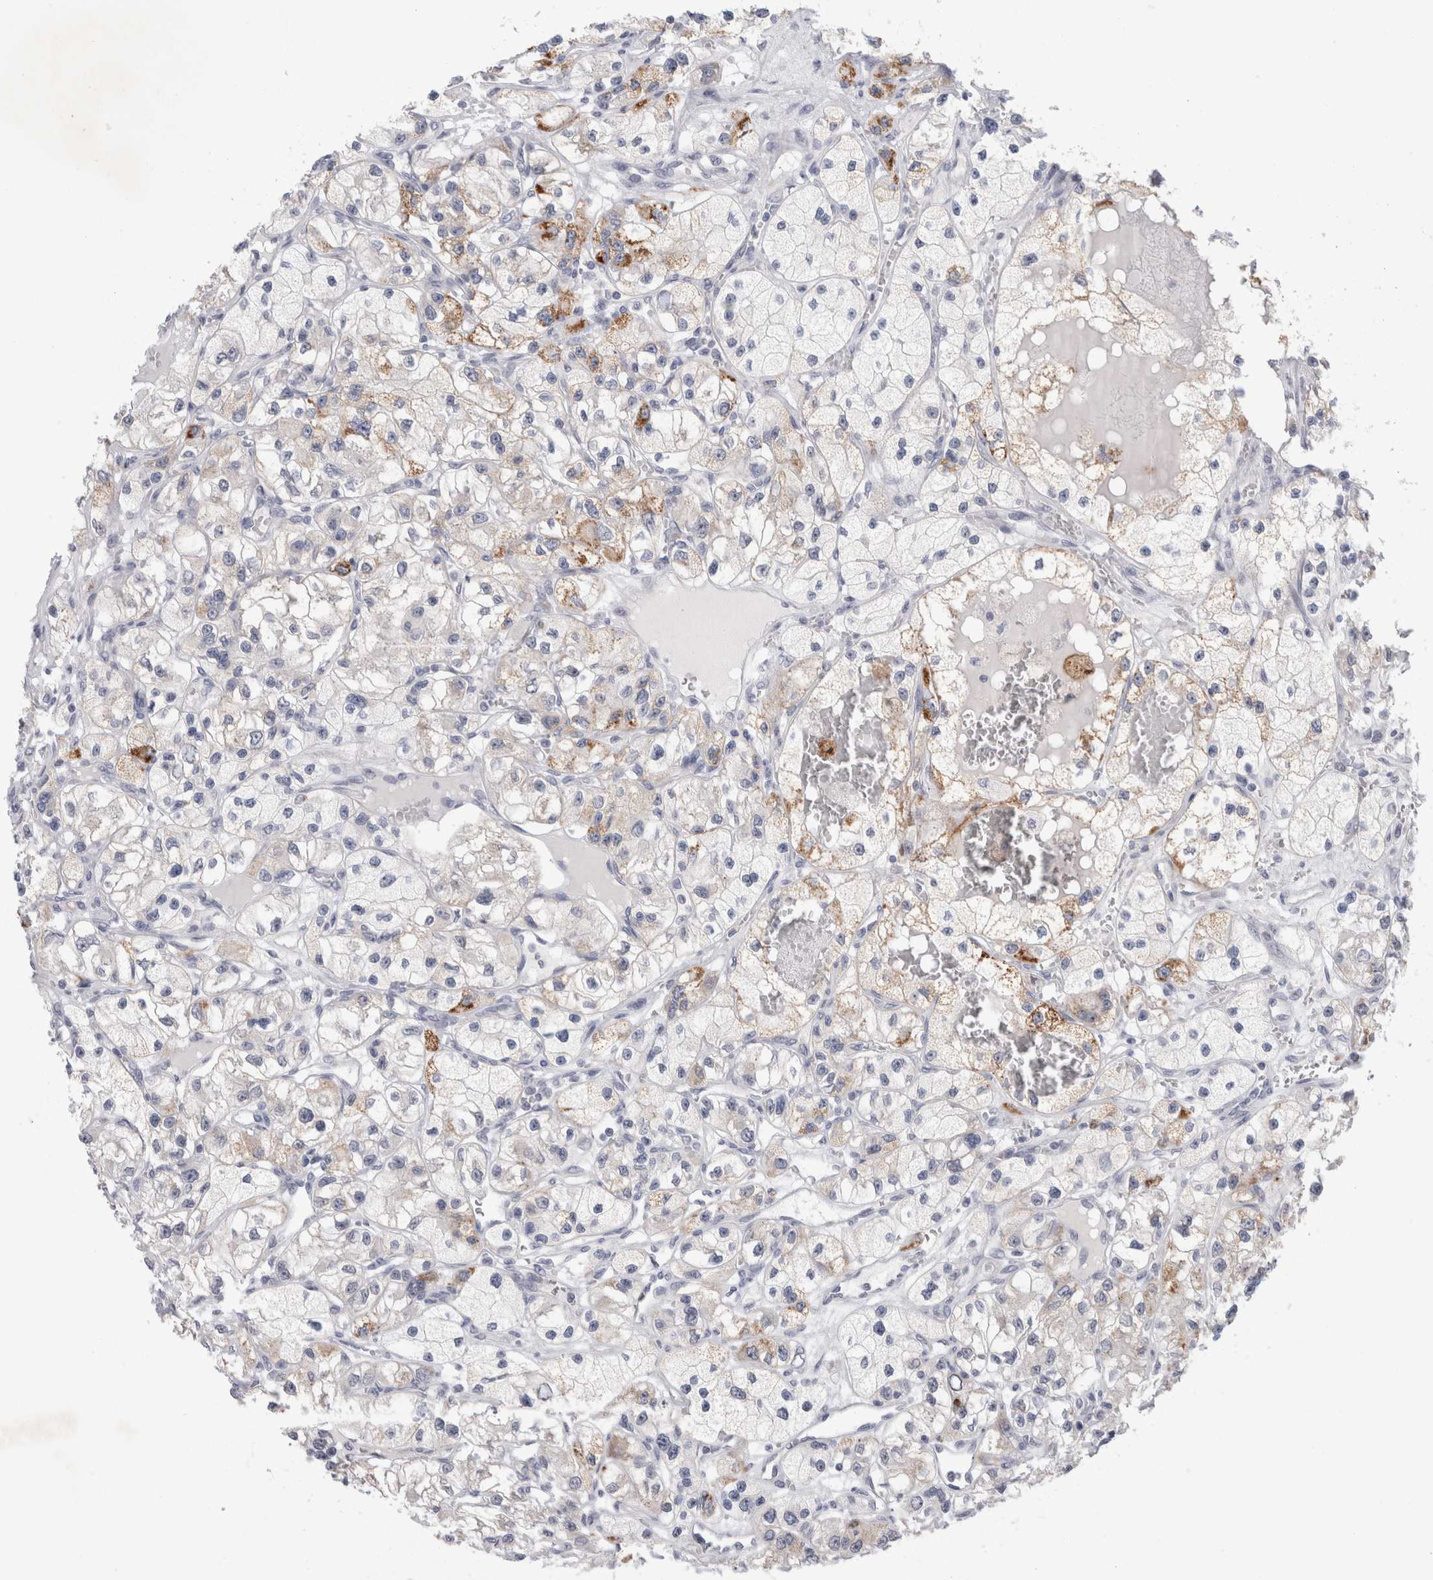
{"staining": {"intensity": "moderate", "quantity": "<25%", "location": "cytoplasmic/membranous"}, "tissue": "renal cancer", "cell_type": "Tumor cells", "image_type": "cancer", "snomed": [{"axis": "morphology", "description": "Adenocarcinoma, NOS"}, {"axis": "topography", "description": "Kidney"}], "caption": "IHC histopathology image of adenocarcinoma (renal) stained for a protein (brown), which exhibits low levels of moderate cytoplasmic/membranous positivity in about <25% of tumor cells.", "gene": "NIPA1", "patient": {"sex": "female", "age": 57}}